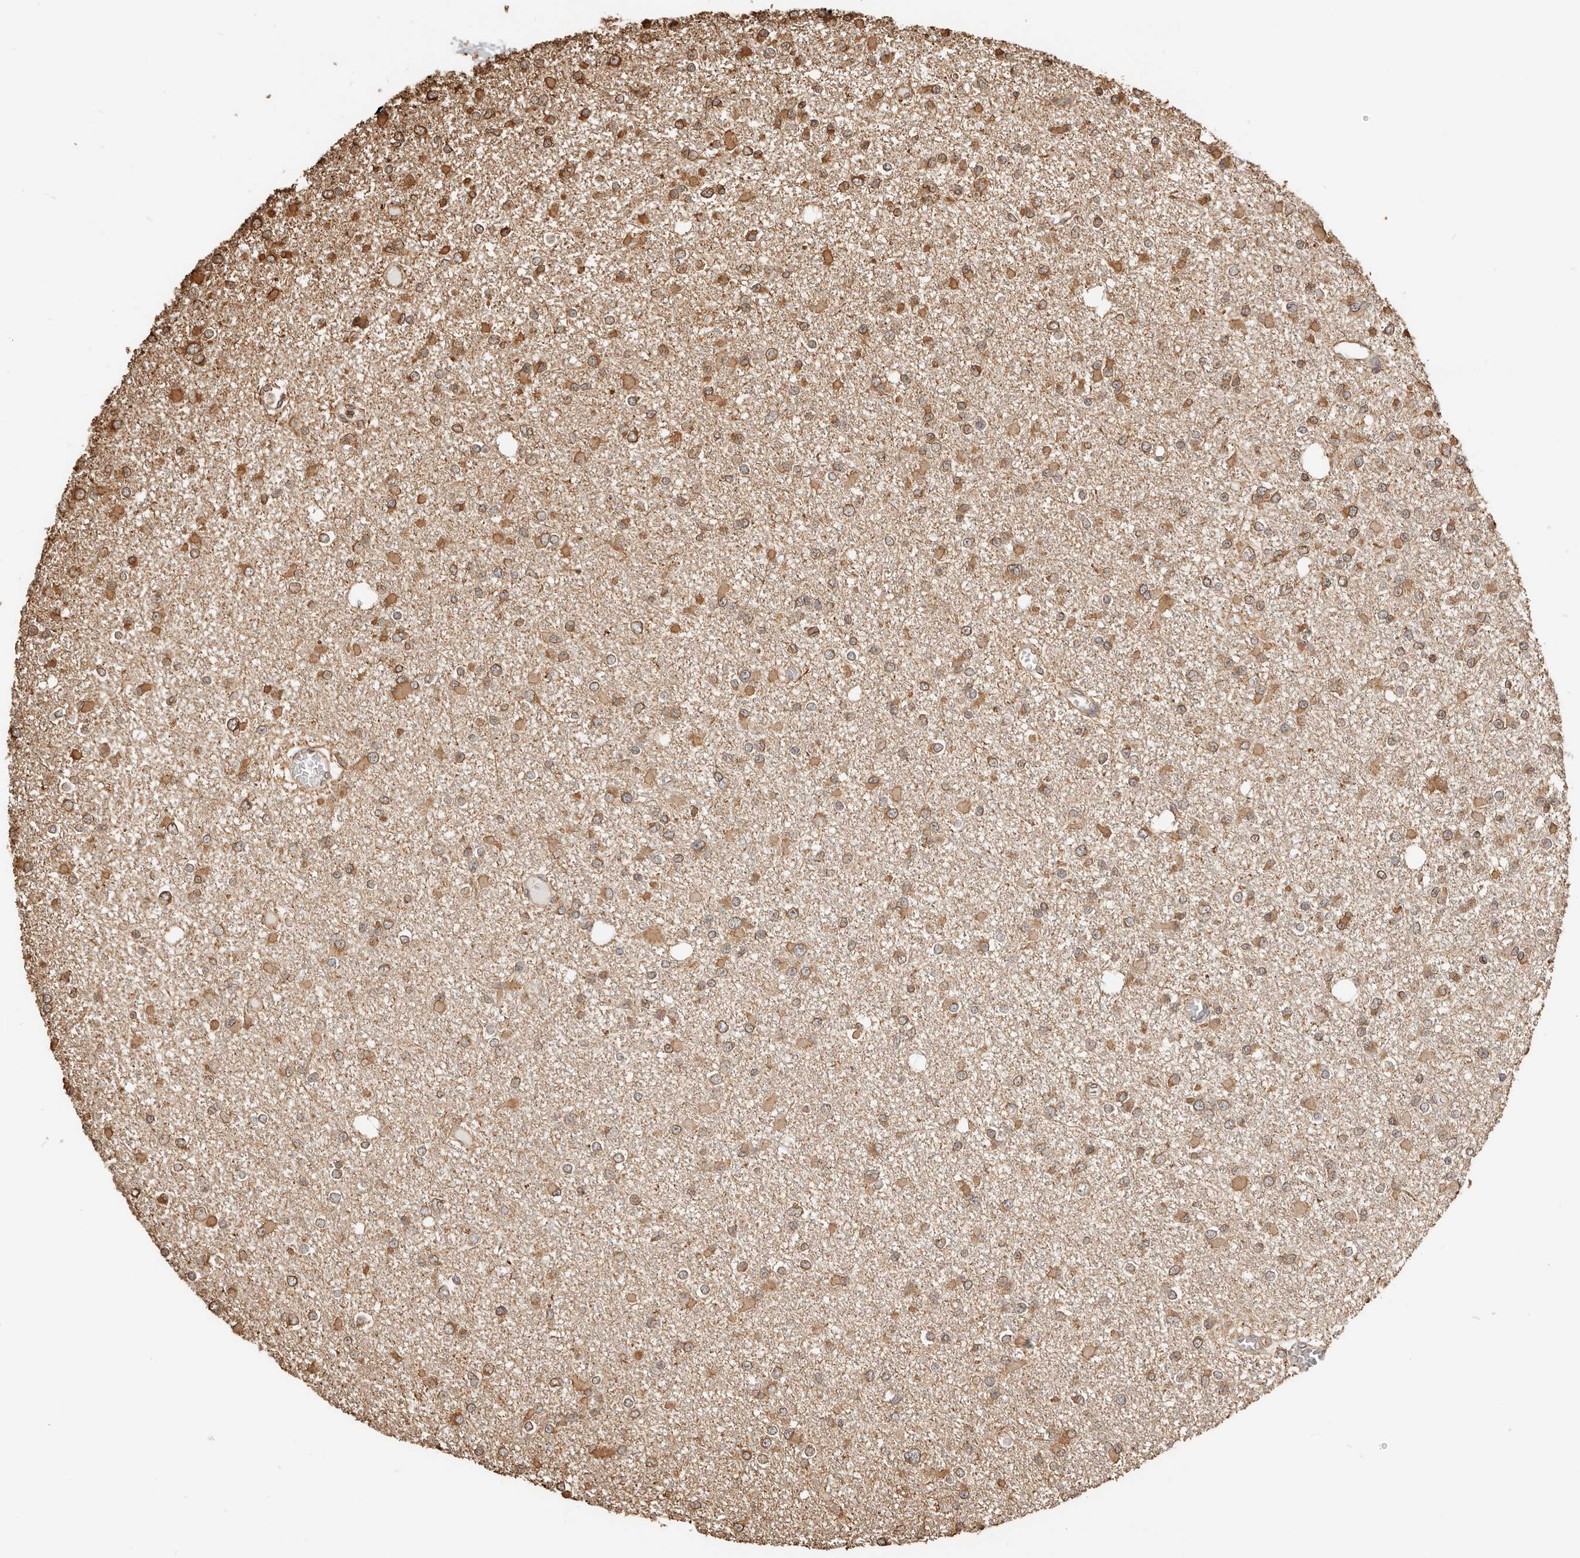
{"staining": {"intensity": "moderate", "quantity": ">75%", "location": "cytoplasmic/membranous"}, "tissue": "glioma", "cell_type": "Tumor cells", "image_type": "cancer", "snomed": [{"axis": "morphology", "description": "Glioma, malignant, Low grade"}, {"axis": "topography", "description": "Brain"}], "caption": "This photomicrograph shows immunohistochemistry (IHC) staining of human glioma, with medium moderate cytoplasmic/membranous expression in about >75% of tumor cells.", "gene": "ARHGEF10L", "patient": {"sex": "female", "age": 22}}